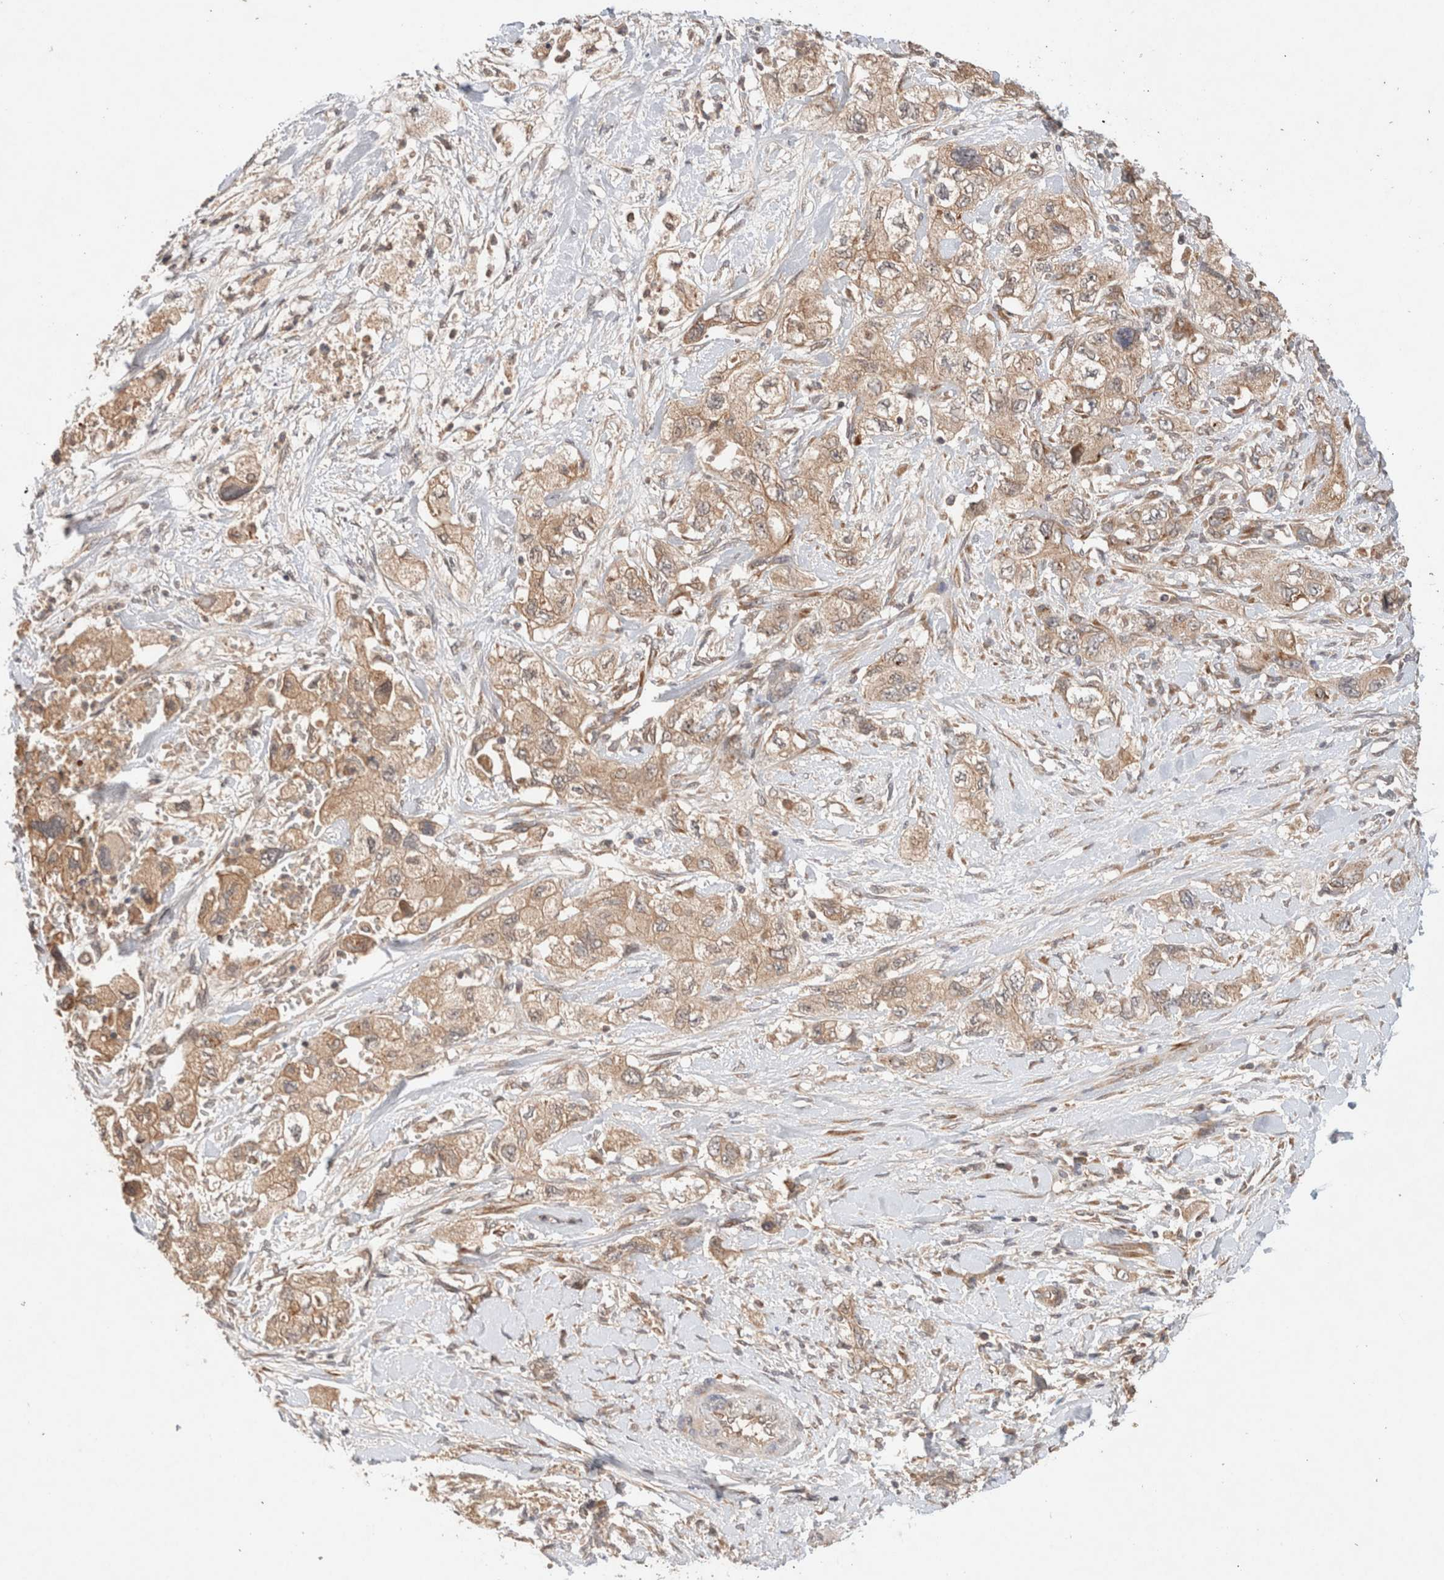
{"staining": {"intensity": "moderate", "quantity": ">75%", "location": "cytoplasmic/membranous"}, "tissue": "pancreatic cancer", "cell_type": "Tumor cells", "image_type": "cancer", "snomed": [{"axis": "morphology", "description": "Adenocarcinoma, NOS"}, {"axis": "topography", "description": "Pancreas"}], "caption": "Immunohistochemical staining of pancreatic adenocarcinoma exhibits medium levels of moderate cytoplasmic/membranous staining in about >75% of tumor cells.", "gene": "KLHL20", "patient": {"sex": "female", "age": 73}}